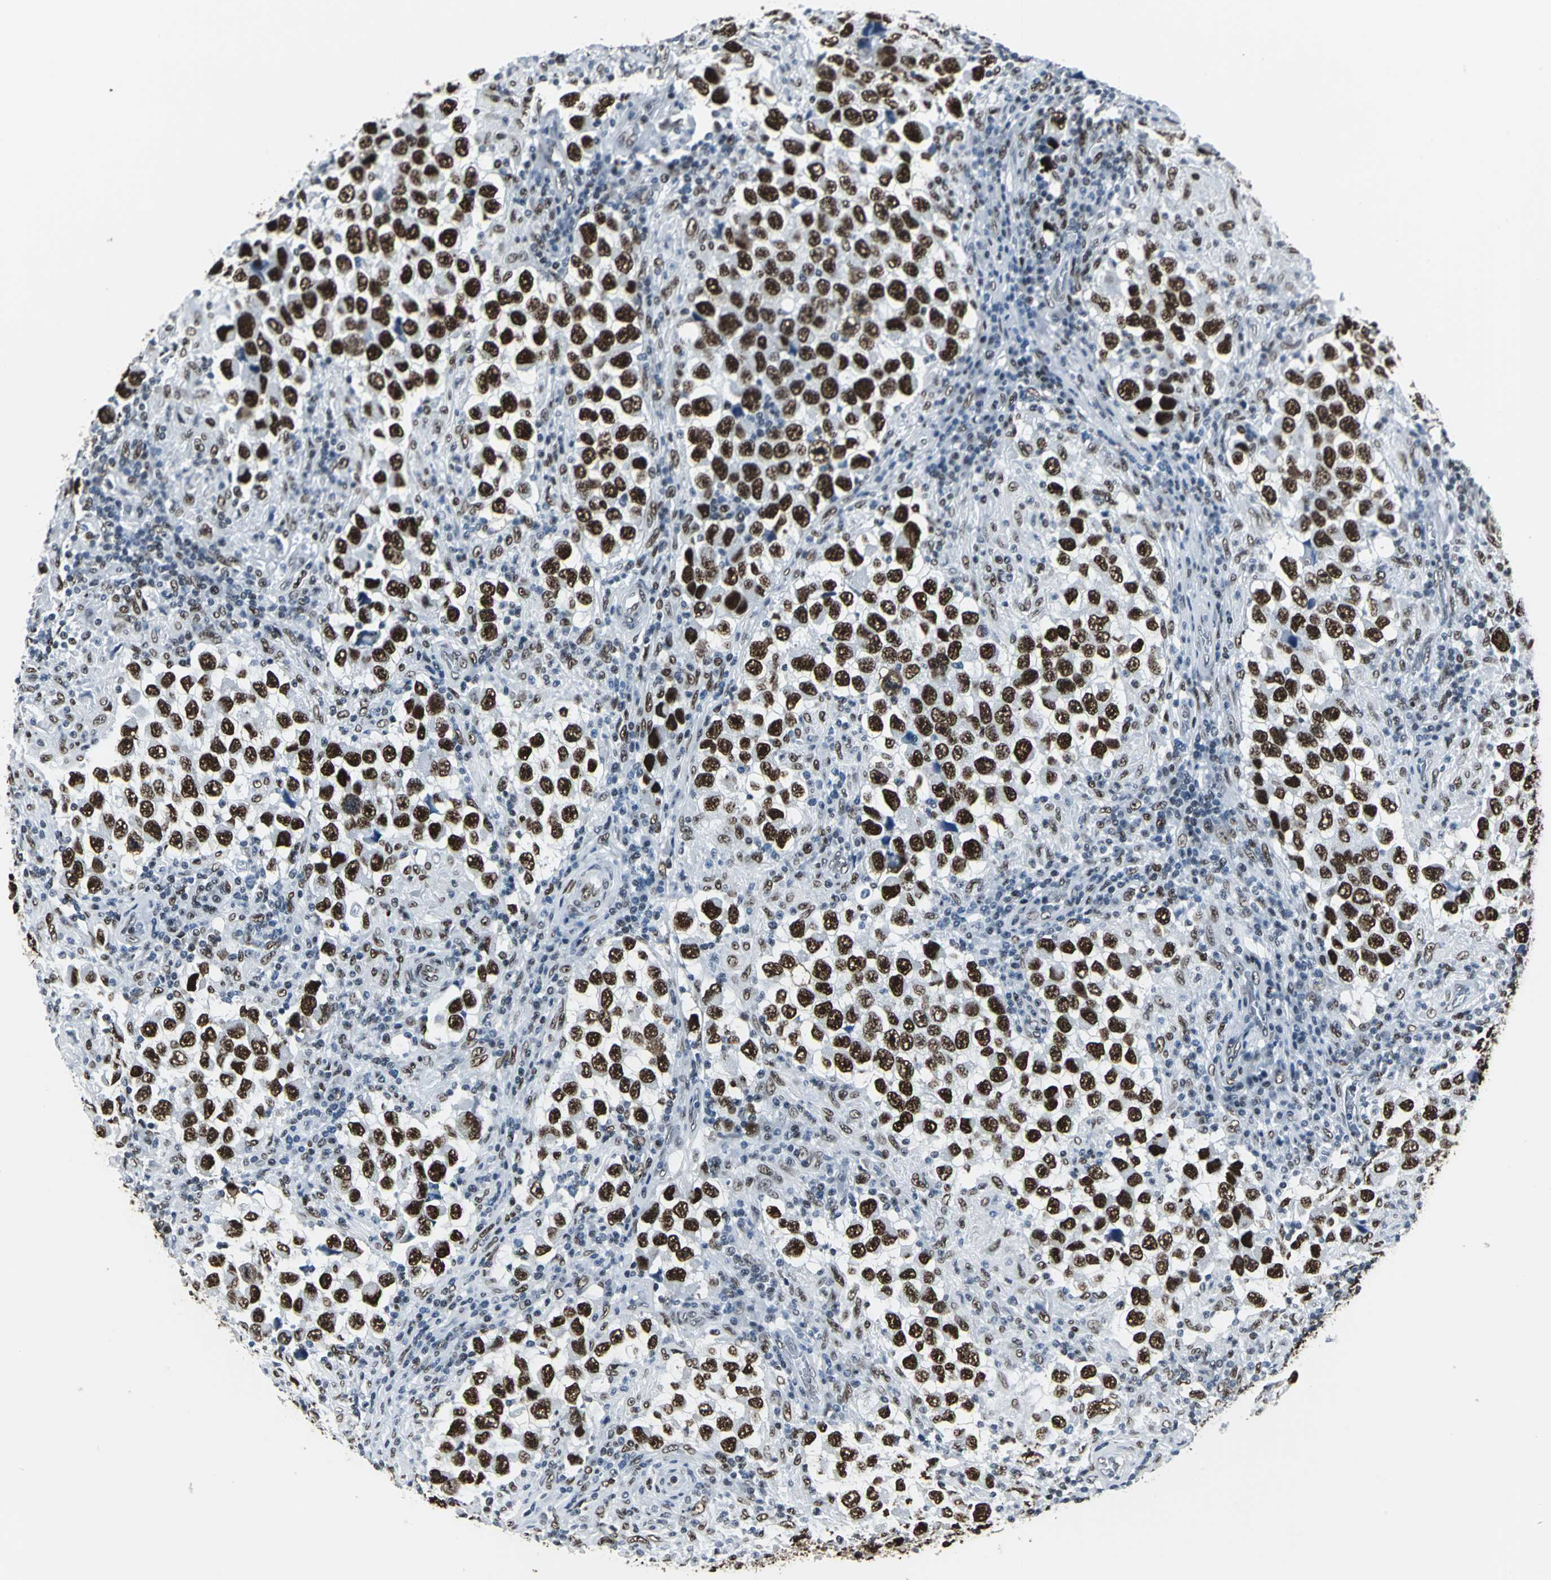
{"staining": {"intensity": "strong", "quantity": ">75%", "location": "nuclear"}, "tissue": "testis cancer", "cell_type": "Tumor cells", "image_type": "cancer", "snomed": [{"axis": "morphology", "description": "Carcinoma, Embryonal, NOS"}, {"axis": "topography", "description": "Testis"}], "caption": "A histopathology image showing strong nuclear expression in about >75% of tumor cells in testis cancer, as visualized by brown immunohistochemical staining.", "gene": "HDAC2", "patient": {"sex": "male", "age": 21}}